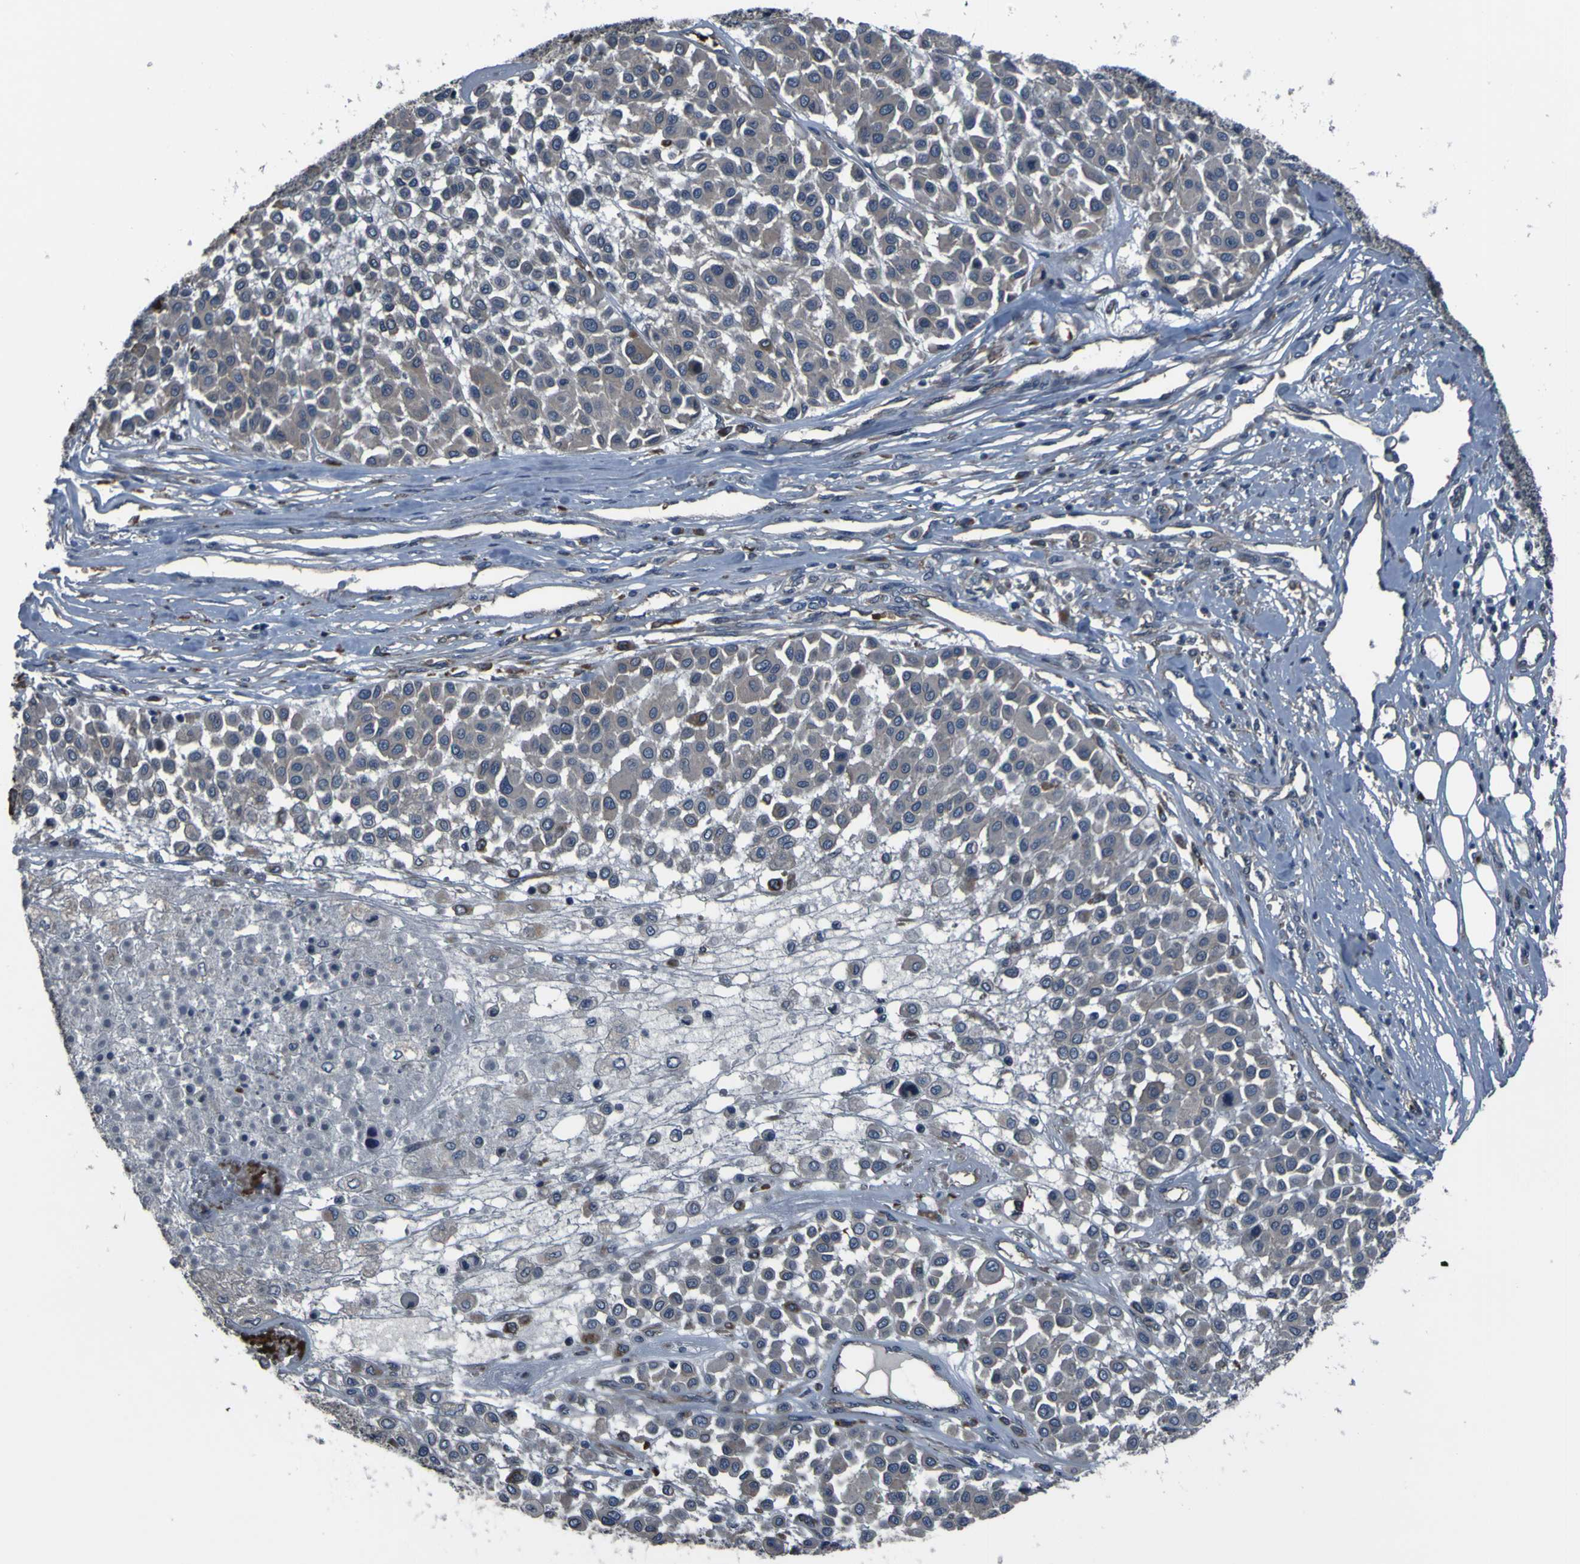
{"staining": {"intensity": "negative", "quantity": "none", "location": "none"}, "tissue": "melanoma", "cell_type": "Tumor cells", "image_type": "cancer", "snomed": [{"axis": "morphology", "description": "Malignant melanoma, Metastatic site"}, {"axis": "topography", "description": "Soft tissue"}], "caption": "Protein analysis of melanoma reveals no significant positivity in tumor cells.", "gene": "GRAMD1A", "patient": {"sex": "male", "age": 41}}